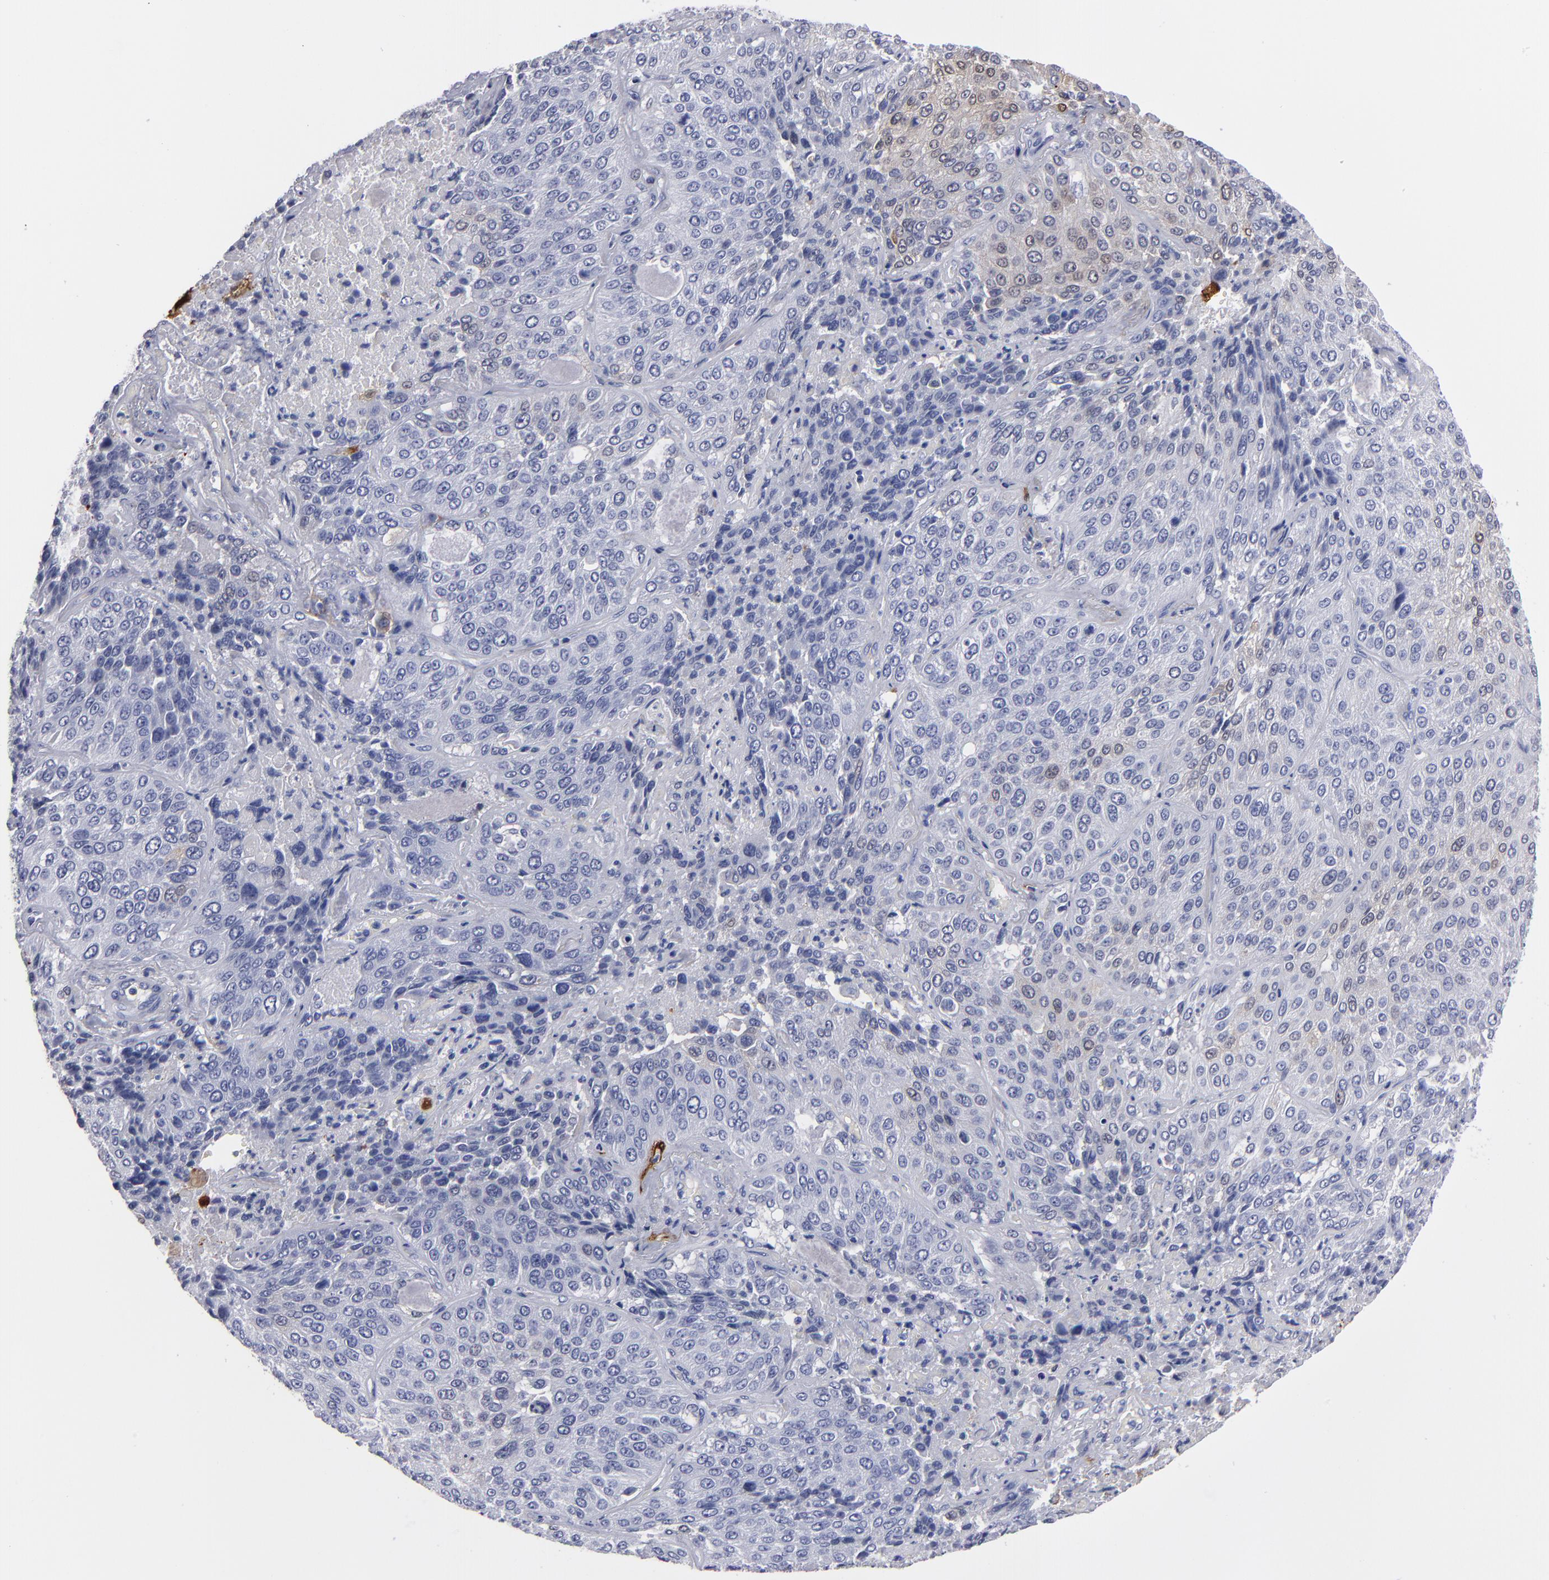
{"staining": {"intensity": "weak", "quantity": "<25%", "location": "cytoplasmic/membranous"}, "tissue": "lung cancer", "cell_type": "Tumor cells", "image_type": "cancer", "snomed": [{"axis": "morphology", "description": "Squamous cell carcinoma, NOS"}, {"axis": "topography", "description": "Lung"}], "caption": "Tumor cells are negative for brown protein staining in lung squamous cell carcinoma.", "gene": "FABP4", "patient": {"sex": "male", "age": 54}}